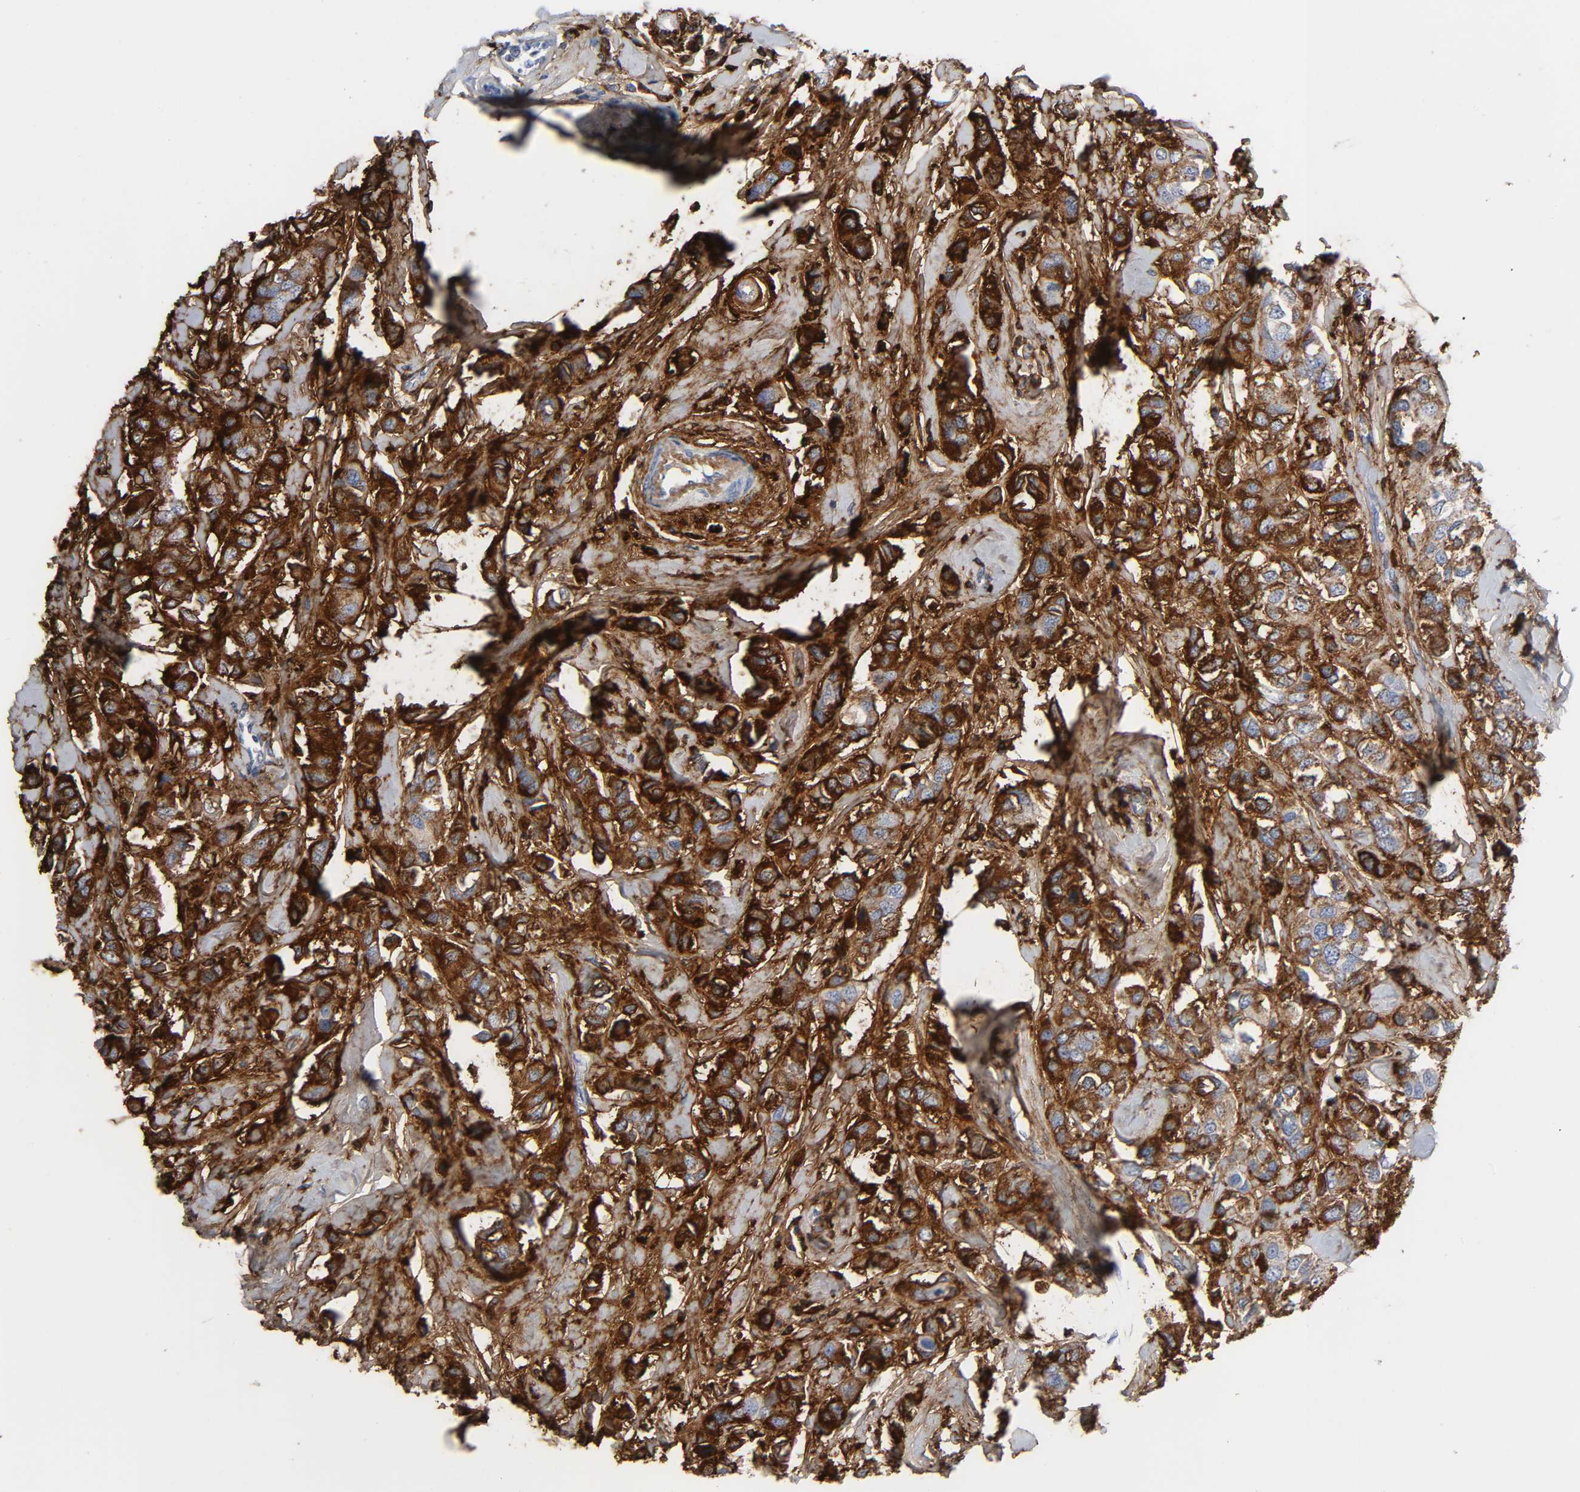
{"staining": {"intensity": "strong", "quantity": "<25%", "location": "cytoplasmic/membranous"}, "tissue": "breast cancer", "cell_type": "Tumor cells", "image_type": "cancer", "snomed": [{"axis": "morphology", "description": "Duct carcinoma"}, {"axis": "topography", "description": "Breast"}], "caption": "High-magnification brightfield microscopy of breast cancer (intraductal carcinoma) stained with DAB (brown) and counterstained with hematoxylin (blue). tumor cells exhibit strong cytoplasmic/membranous positivity is identified in about<25% of cells.", "gene": "FBLN1", "patient": {"sex": "female", "age": 50}}